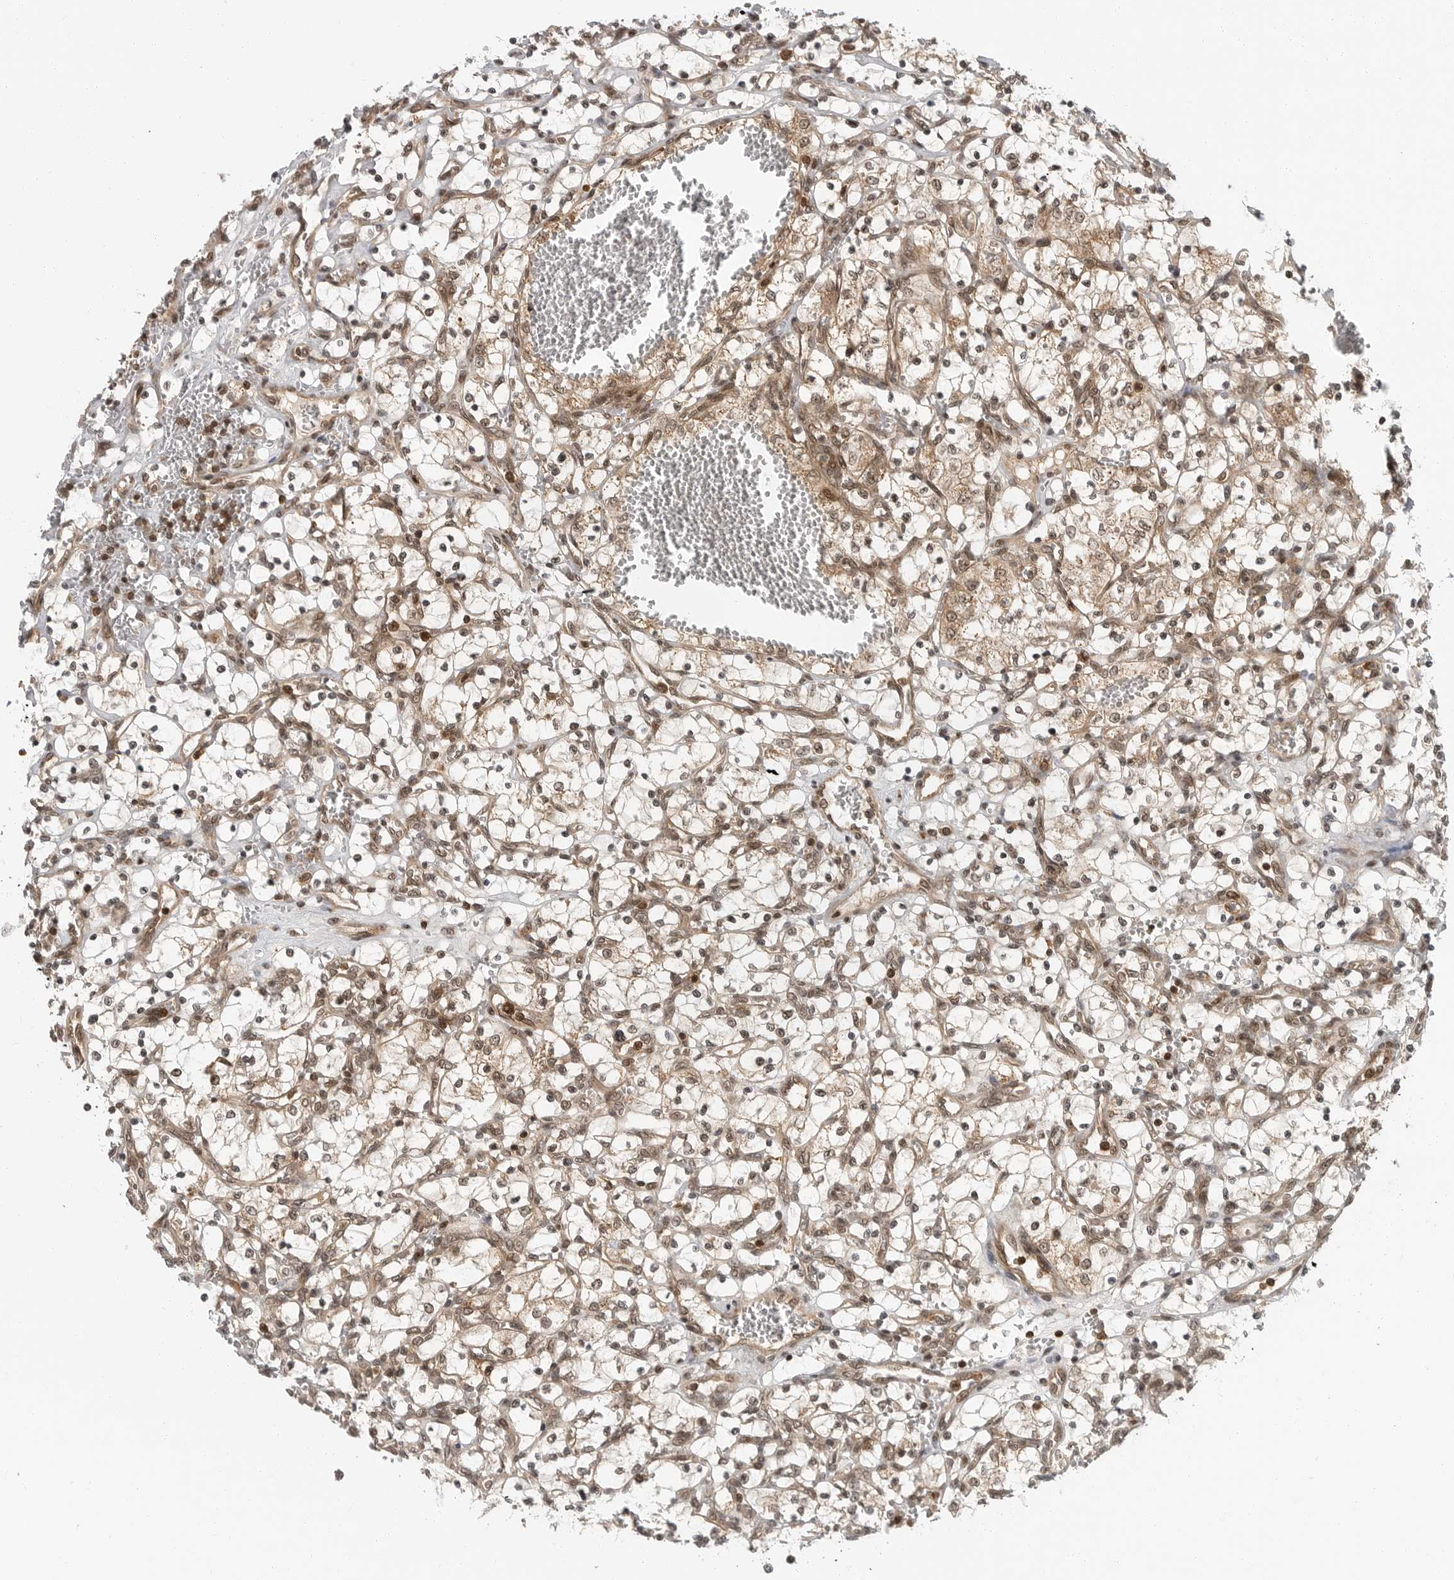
{"staining": {"intensity": "weak", "quantity": ">75%", "location": "cytoplasmic/membranous,nuclear"}, "tissue": "renal cancer", "cell_type": "Tumor cells", "image_type": "cancer", "snomed": [{"axis": "morphology", "description": "Adenocarcinoma, NOS"}, {"axis": "topography", "description": "Kidney"}], "caption": "The immunohistochemical stain labels weak cytoplasmic/membranous and nuclear staining in tumor cells of renal cancer tissue. (Stains: DAB (3,3'-diaminobenzidine) in brown, nuclei in blue, Microscopy: brightfield microscopy at high magnification).", "gene": "SZRD1", "patient": {"sex": "female", "age": 69}}